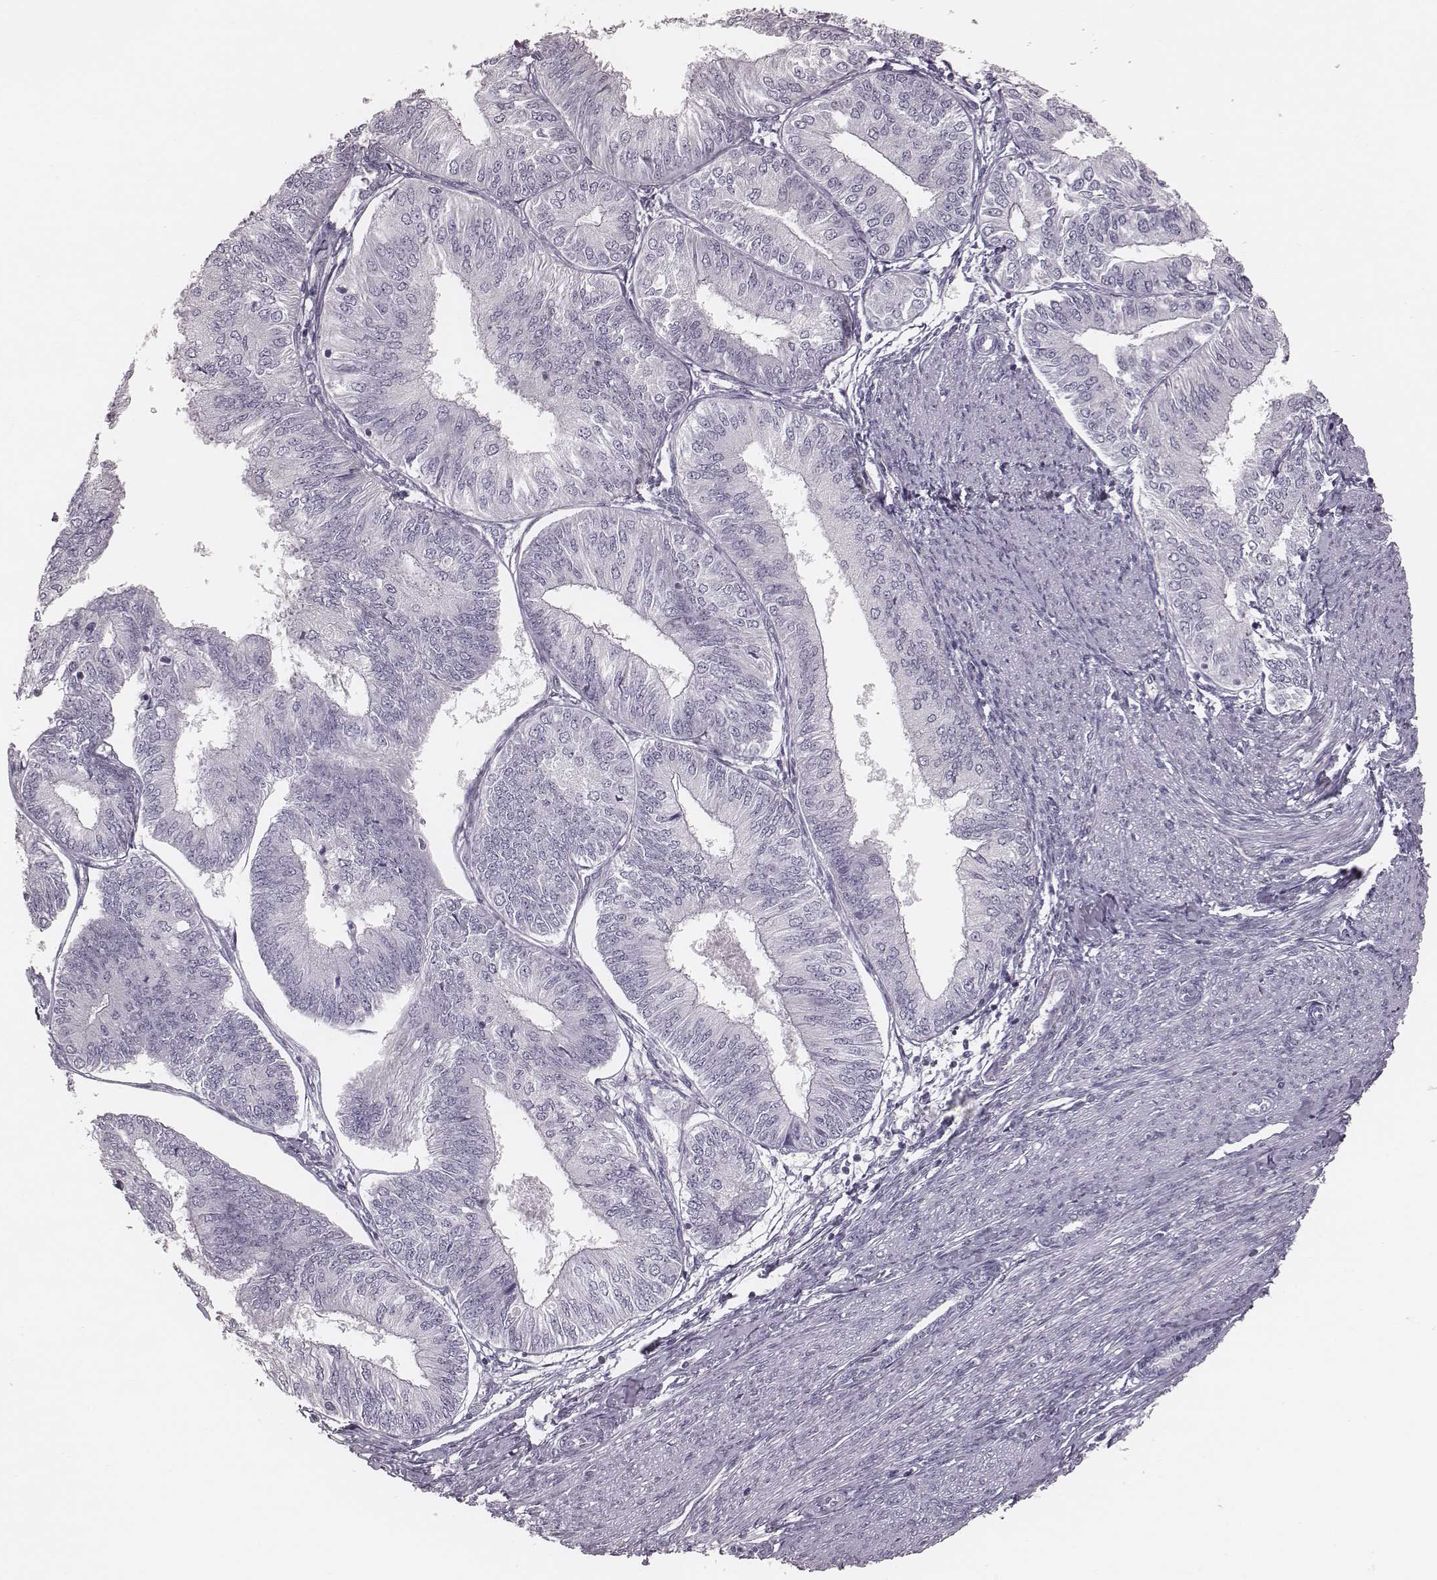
{"staining": {"intensity": "negative", "quantity": "none", "location": "none"}, "tissue": "endometrial cancer", "cell_type": "Tumor cells", "image_type": "cancer", "snomed": [{"axis": "morphology", "description": "Adenocarcinoma, NOS"}, {"axis": "topography", "description": "Endometrium"}], "caption": "The image displays no significant expression in tumor cells of endometrial adenocarcinoma. Brightfield microscopy of immunohistochemistry stained with DAB (brown) and hematoxylin (blue), captured at high magnification.", "gene": "S100Z", "patient": {"sex": "female", "age": 58}}